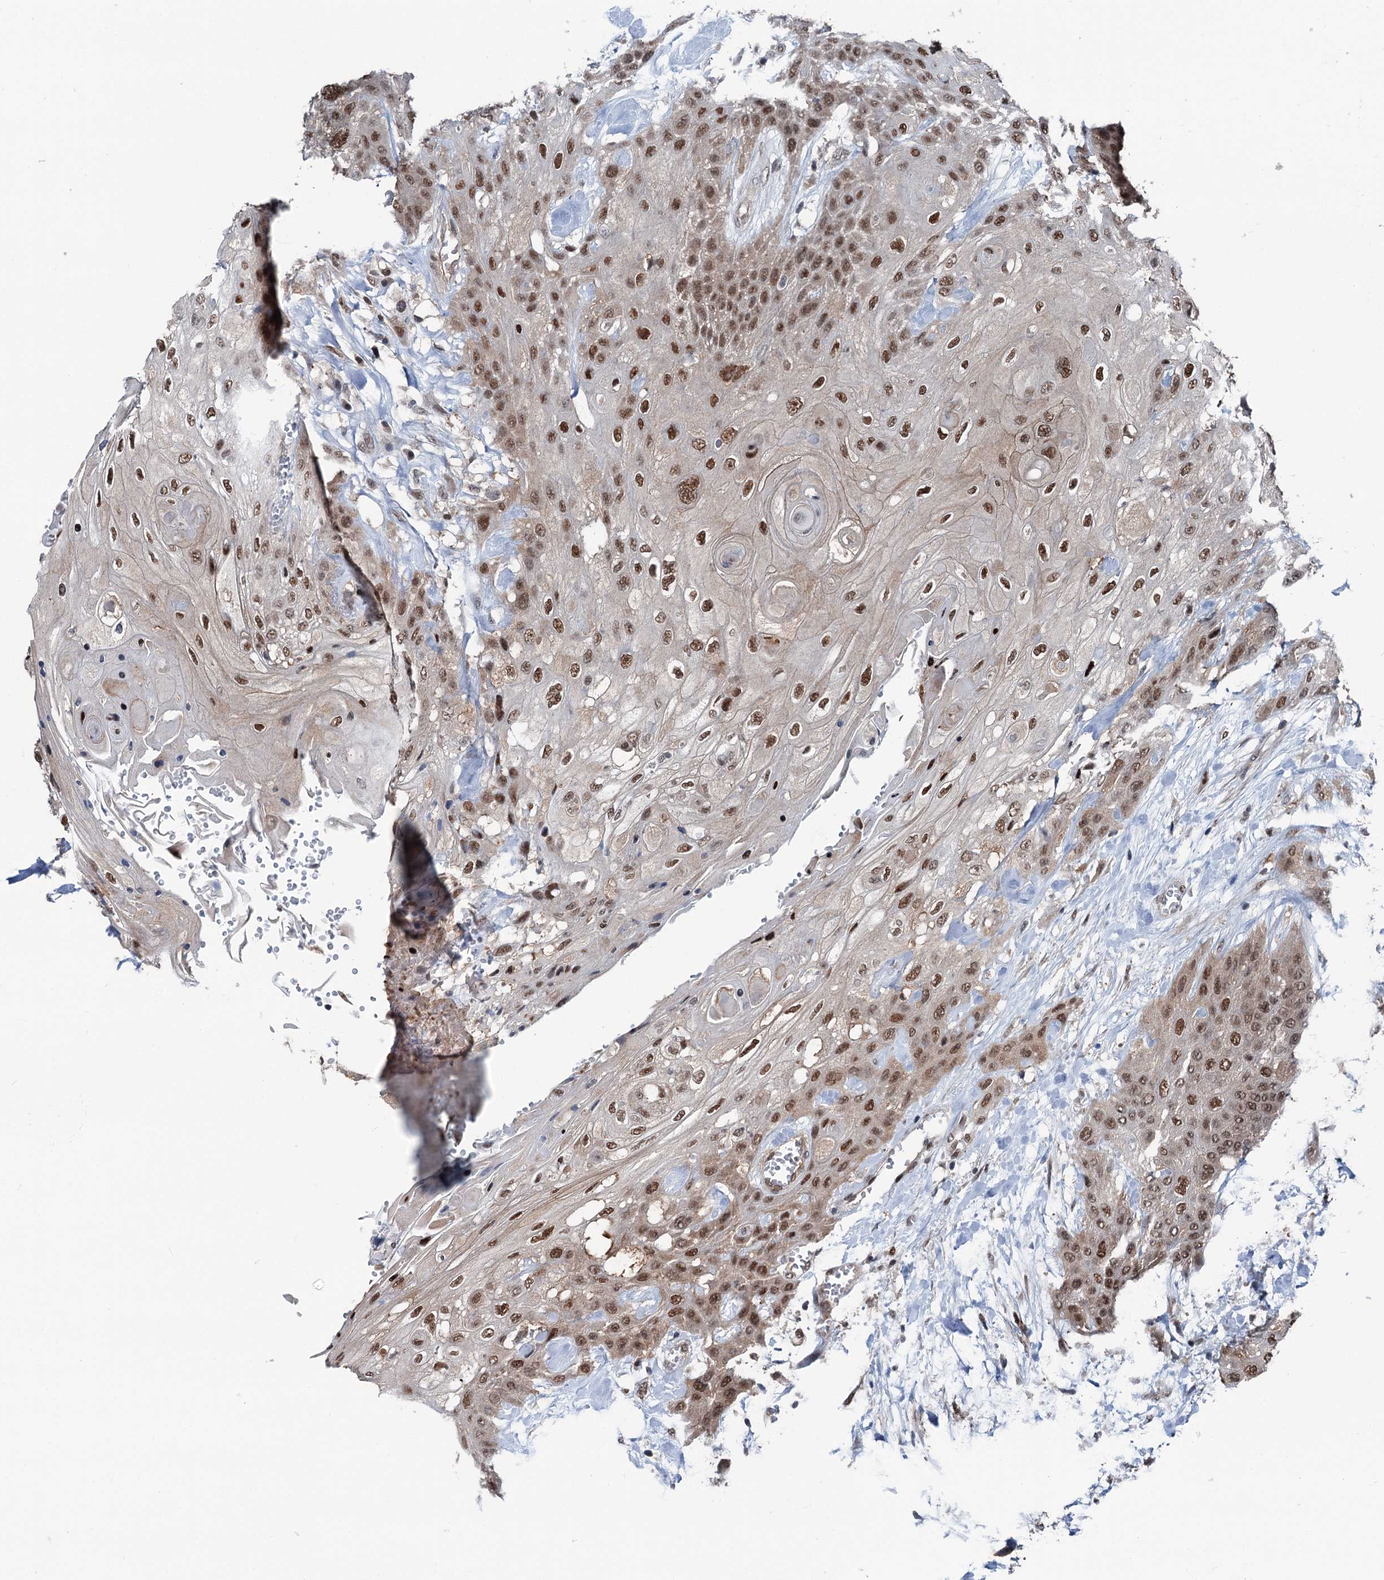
{"staining": {"intensity": "moderate", "quantity": ">75%", "location": "nuclear"}, "tissue": "head and neck cancer", "cell_type": "Tumor cells", "image_type": "cancer", "snomed": [{"axis": "morphology", "description": "Squamous cell carcinoma, NOS"}, {"axis": "topography", "description": "Head-Neck"}], "caption": "Head and neck cancer (squamous cell carcinoma) was stained to show a protein in brown. There is medium levels of moderate nuclear expression in about >75% of tumor cells.", "gene": "PSMD13", "patient": {"sex": "female", "age": 43}}